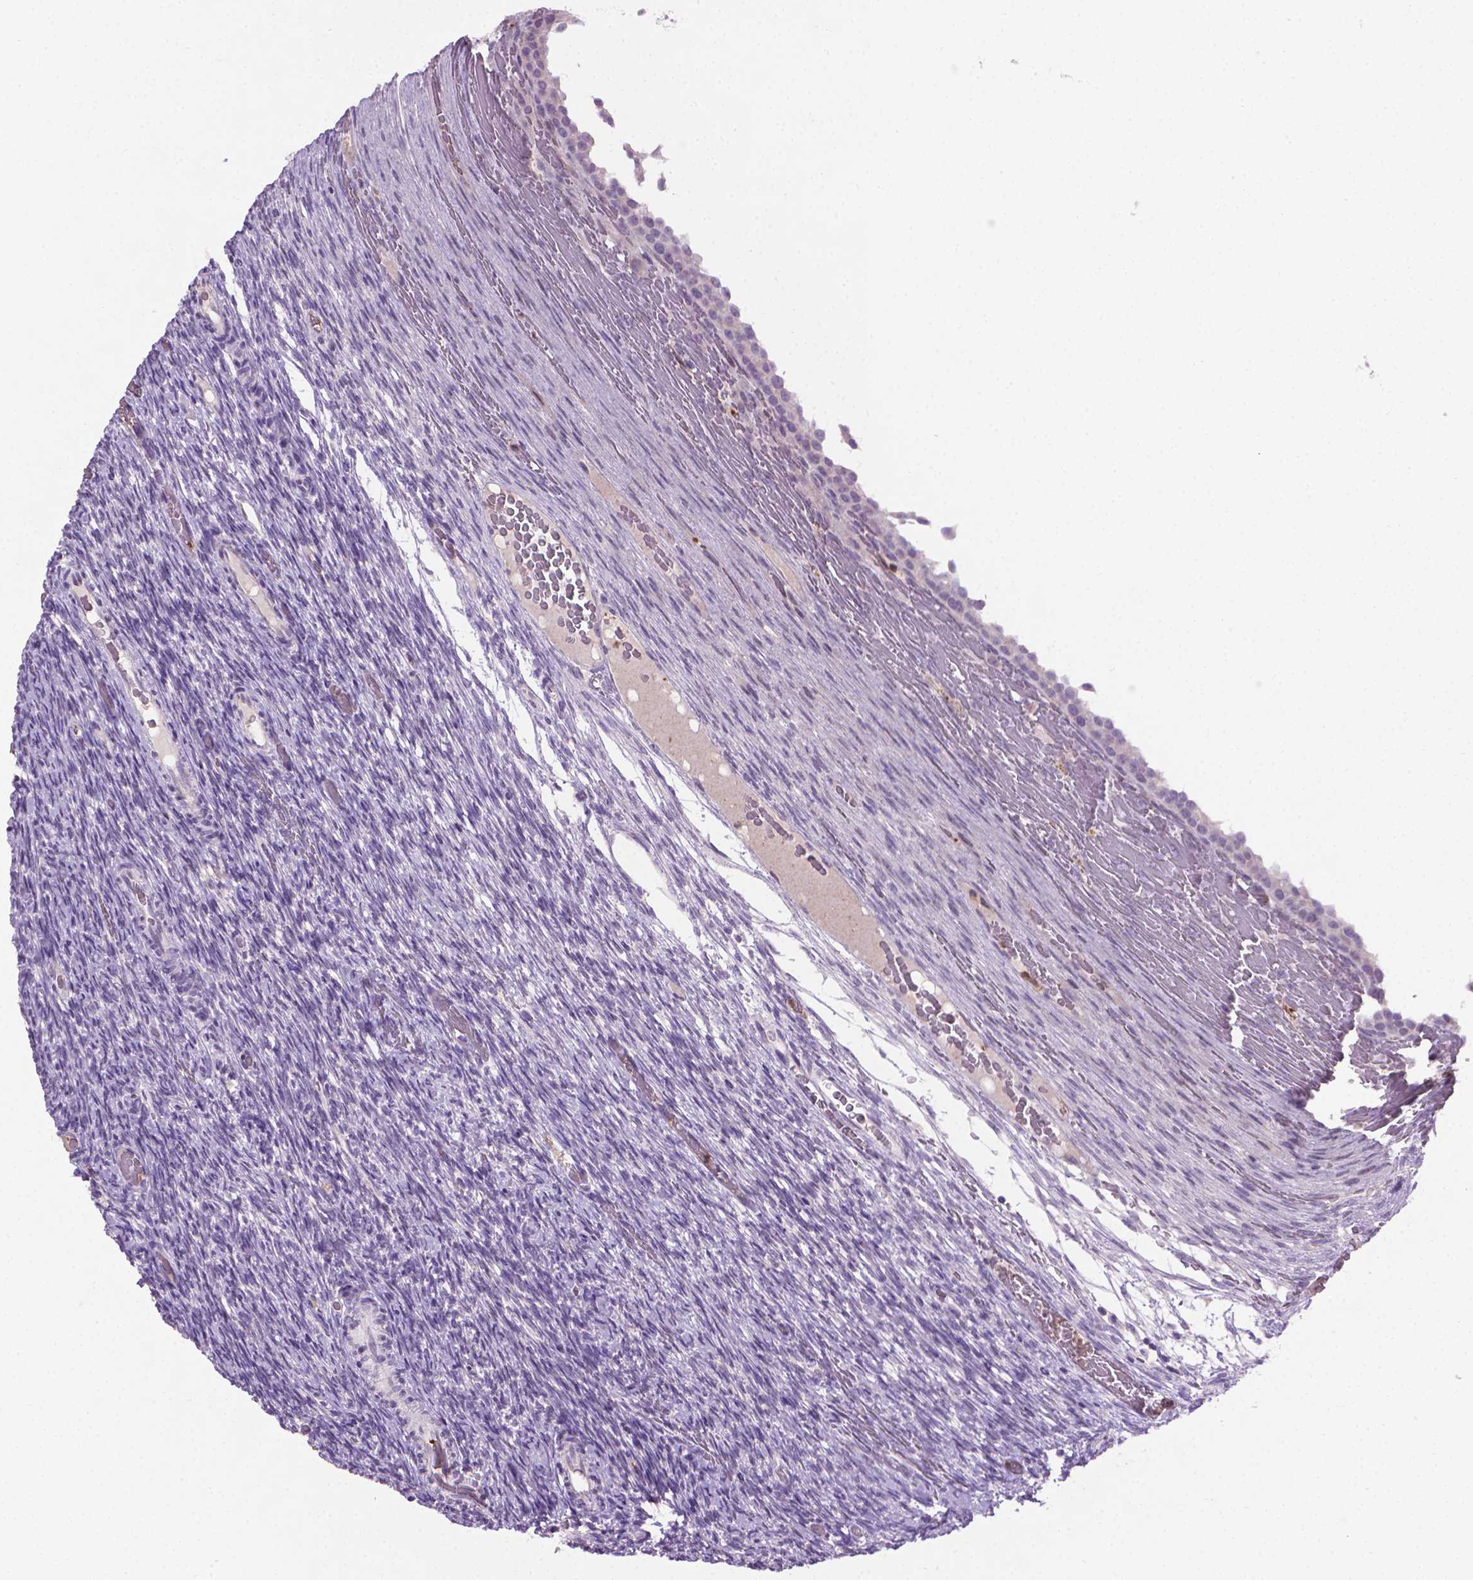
{"staining": {"intensity": "negative", "quantity": "none", "location": "none"}, "tissue": "ovary", "cell_type": "Ovarian stroma cells", "image_type": "normal", "snomed": [{"axis": "morphology", "description": "Normal tissue, NOS"}, {"axis": "topography", "description": "Ovary"}], "caption": "Ovary was stained to show a protein in brown. There is no significant positivity in ovarian stroma cells.", "gene": "CDKN2D", "patient": {"sex": "female", "age": 34}}